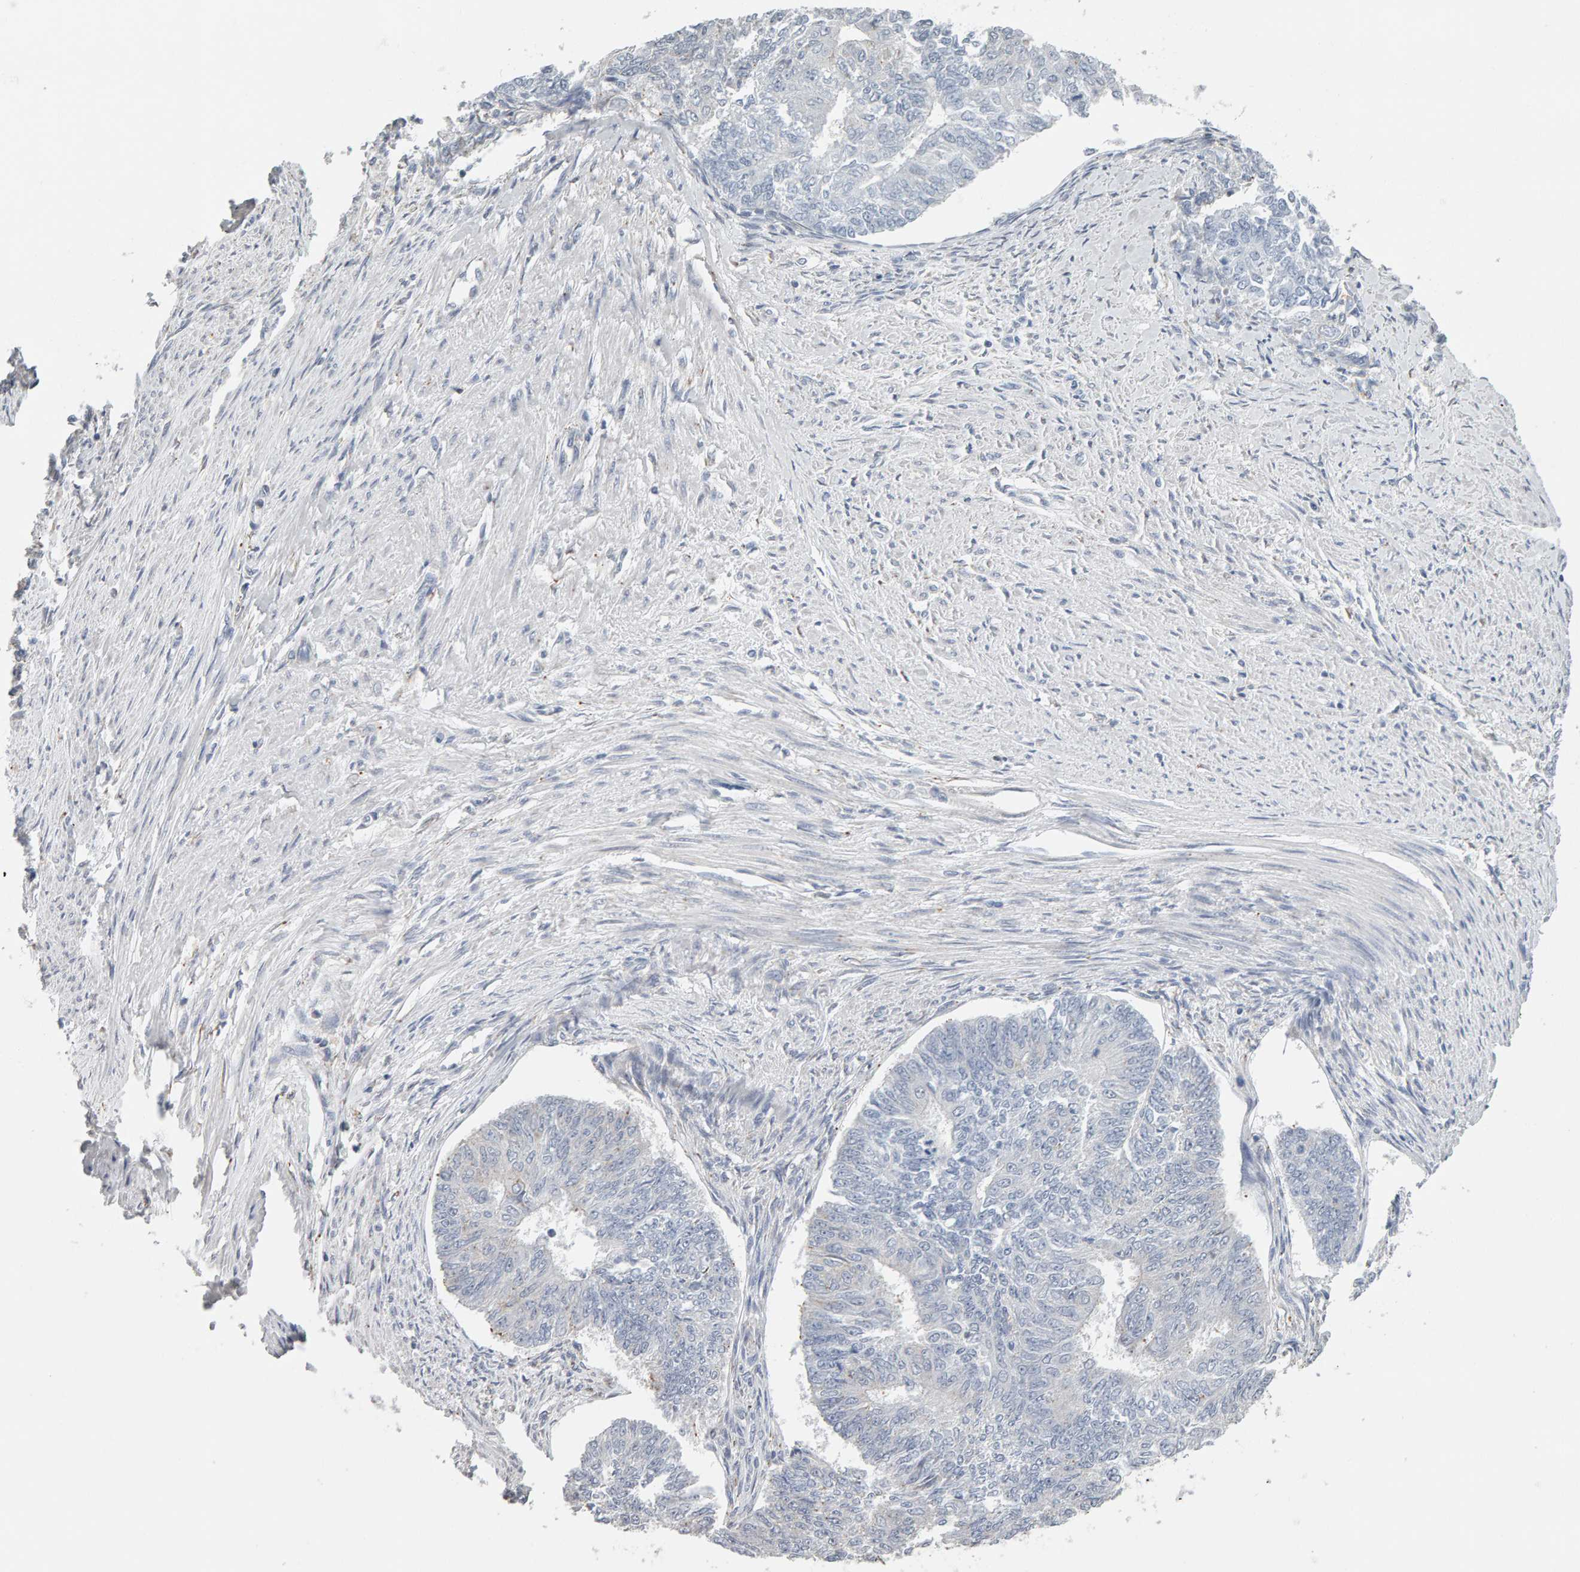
{"staining": {"intensity": "negative", "quantity": "none", "location": "none"}, "tissue": "endometrial cancer", "cell_type": "Tumor cells", "image_type": "cancer", "snomed": [{"axis": "morphology", "description": "Adenocarcinoma, NOS"}, {"axis": "topography", "description": "Endometrium"}], "caption": "This is an immunohistochemistry micrograph of endometrial cancer. There is no expression in tumor cells.", "gene": "ADHFE1", "patient": {"sex": "female", "age": 32}}